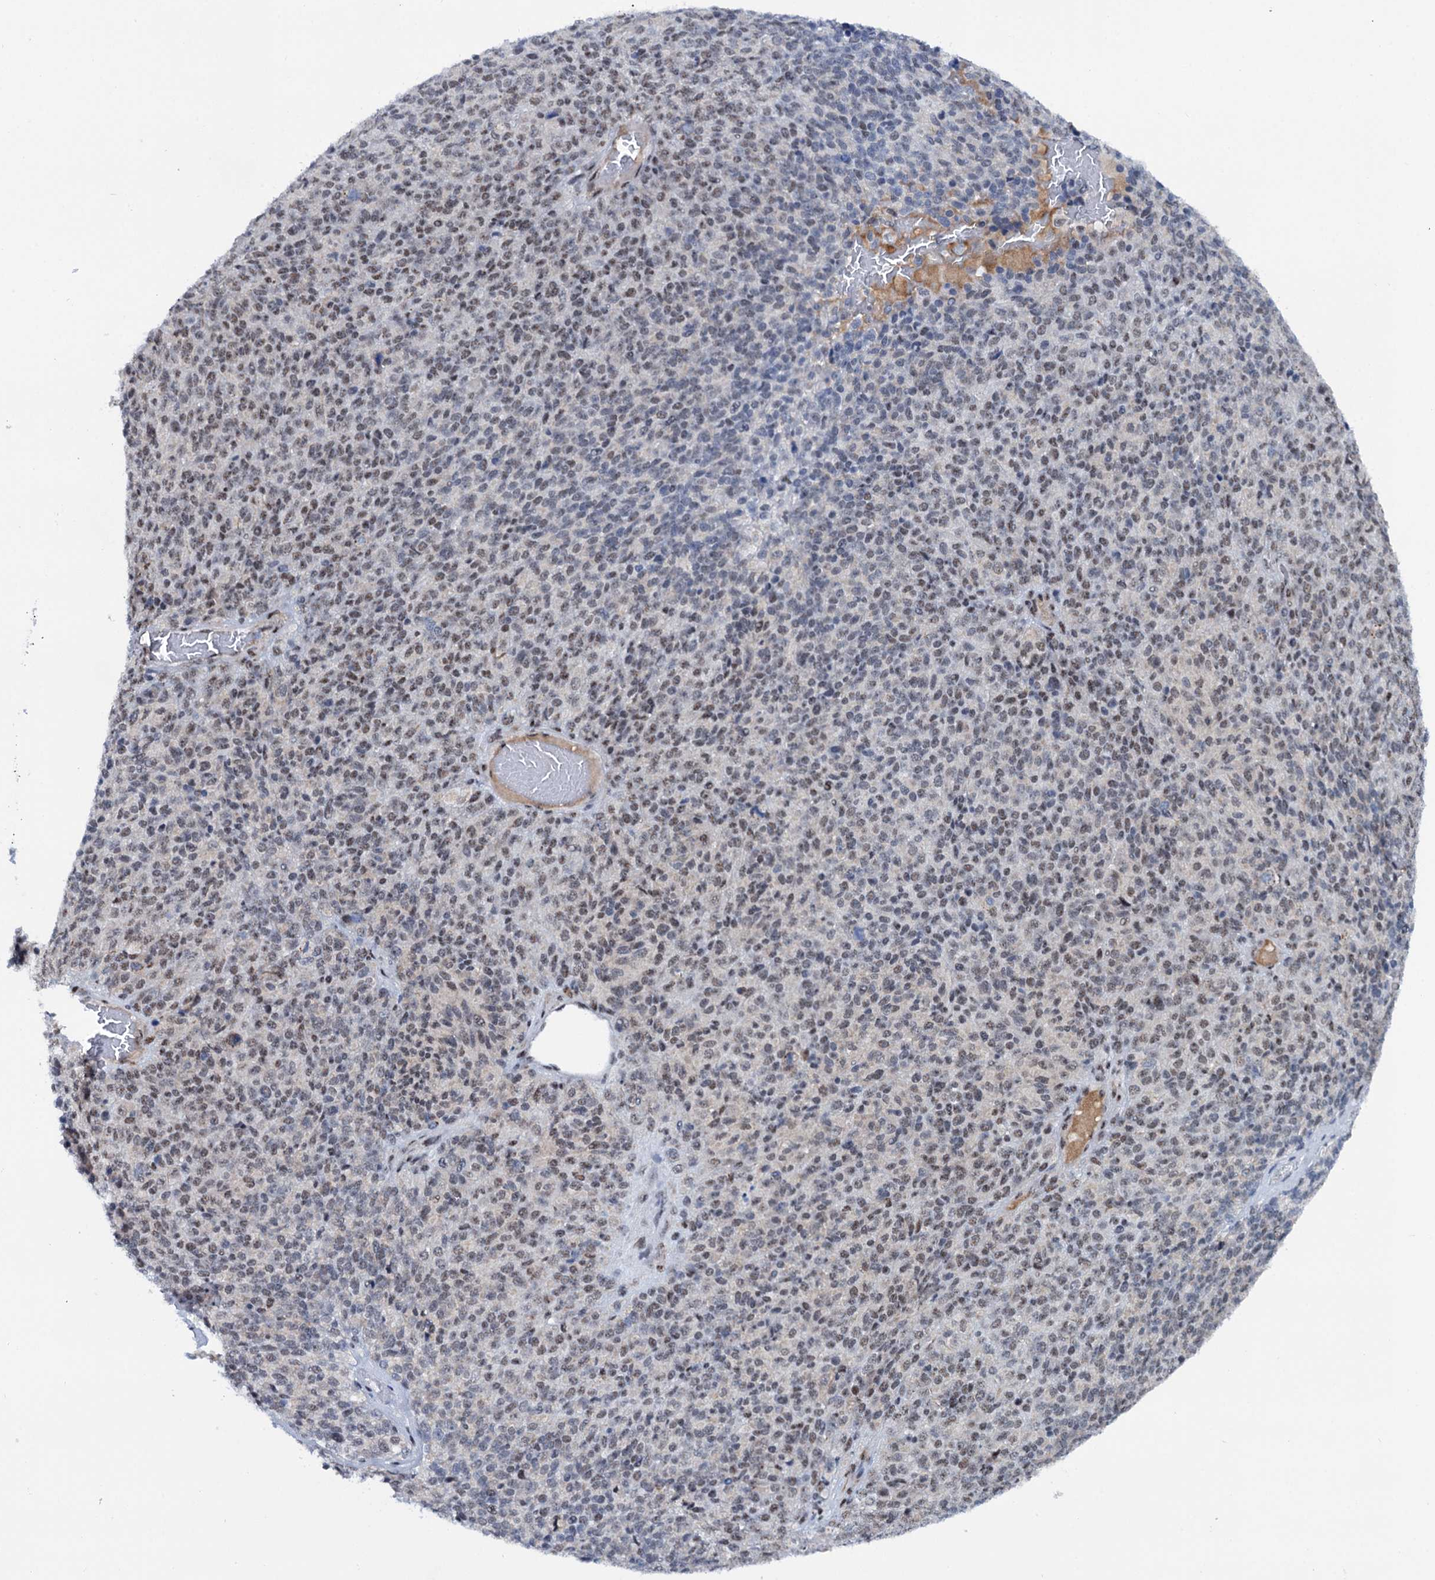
{"staining": {"intensity": "moderate", "quantity": ">75%", "location": "nuclear"}, "tissue": "melanoma", "cell_type": "Tumor cells", "image_type": "cancer", "snomed": [{"axis": "morphology", "description": "Malignant melanoma, Metastatic site"}, {"axis": "topography", "description": "Brain"}], "caption": "Human malignant melanoma (metastatic site) stained with a protein marker shows moderate staining in tumor cells.", "gene": "SREK1", "patient": {"sex": "female", "age": 56}}